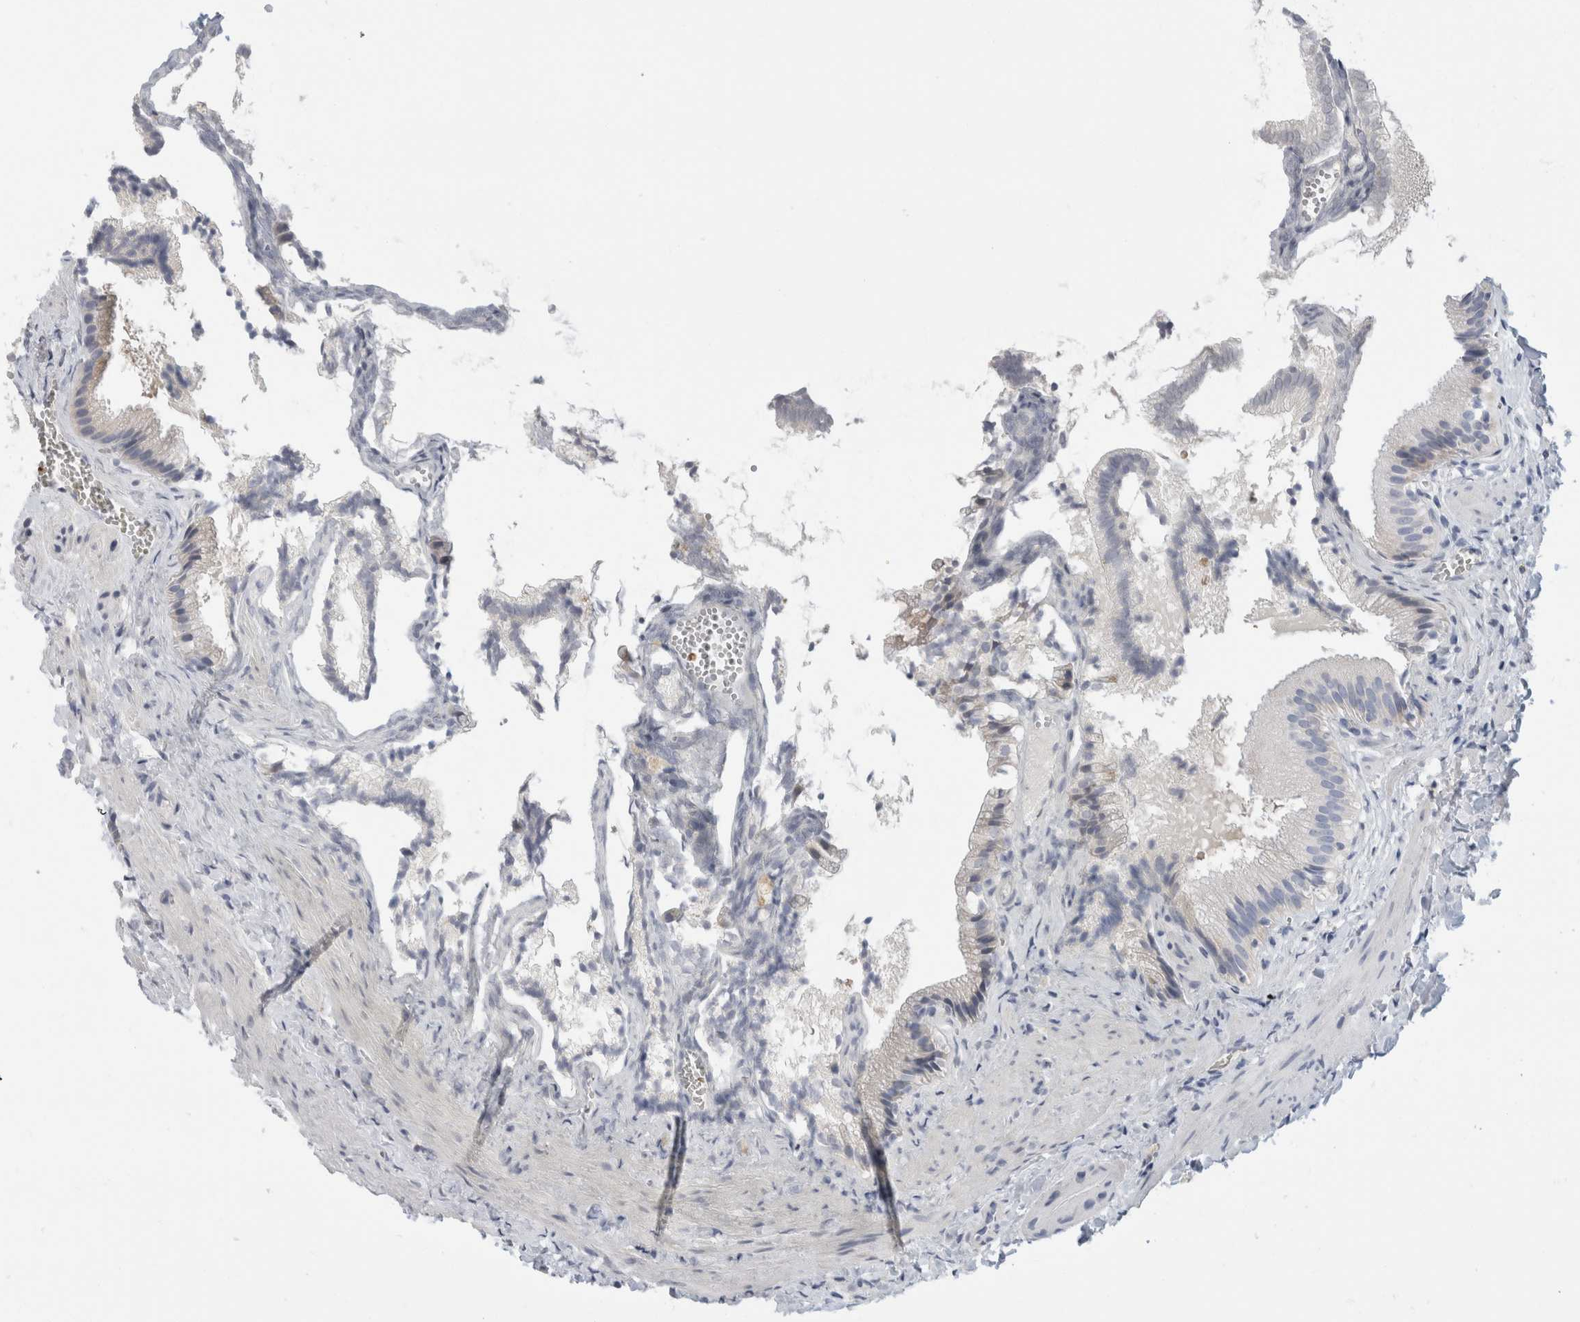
{"staining": {"intensity": "negative", "quantity": "none", "location": "none"}, "tissue": "gallbladder", "cell_type": "Glandular cells", "image_type": "normal", "snomed": [{"axis": "morphology", "description": "Normal tissue, NOS"}, {"axis": "topography", "description": "Gallbladder"}], "caption": "Human gallbladder stained for a protein using immunohistochemistry displays no staining in glandular cells.", "gene": "SCGB1A1", "patient": {"sex": "male", "age": 38}}